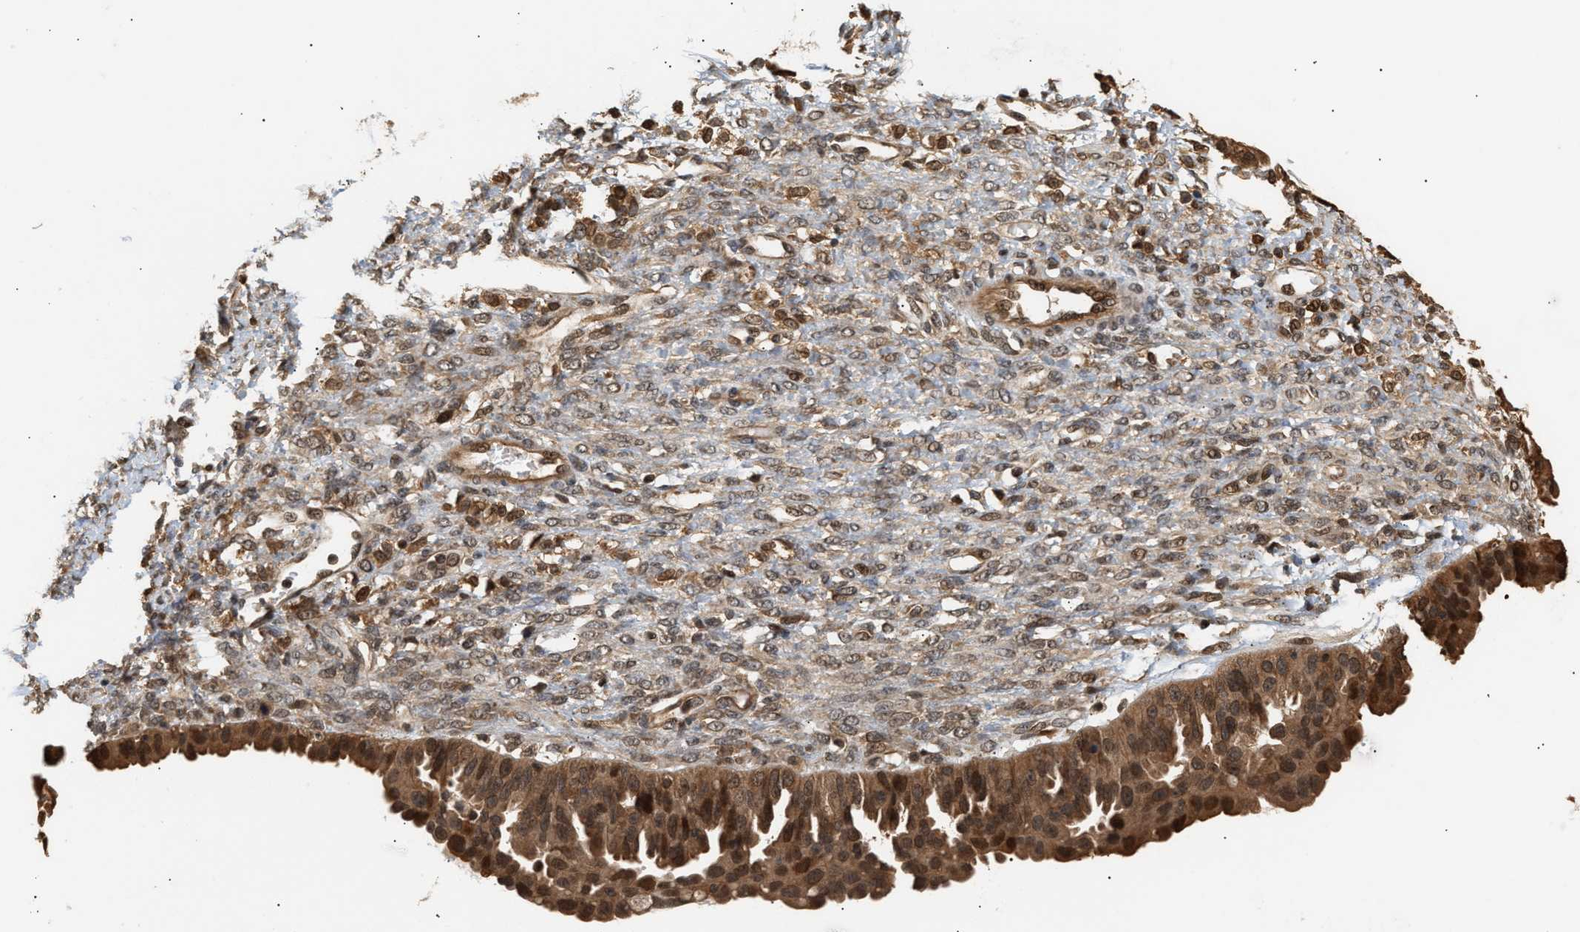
{"staining": {"intensity": "strong", "quantity": ">75%", "location": "cytoplasmic/membranous,nuclear"}, "tissue": "ovarian cancer", "cell_type": "Tumor cells", "image_type": "cancer", "snomed": [{"axis": "morphology", "description": "Cystadenocarcinoma, serous, NOS"}, {"axis": "topography", "description": "Ovary"}], "caption": "DAB (3,3'-diaminobenzidine) immunohistochemical staining of human ovarian serous cystadenocarcinoma exhibits strong cytoplasmic/membranous and nuclear protein expression in approximately >75% of tumor cells.", "gene": "ABHD5", "patient": {"sex": "female", "age": 58}}